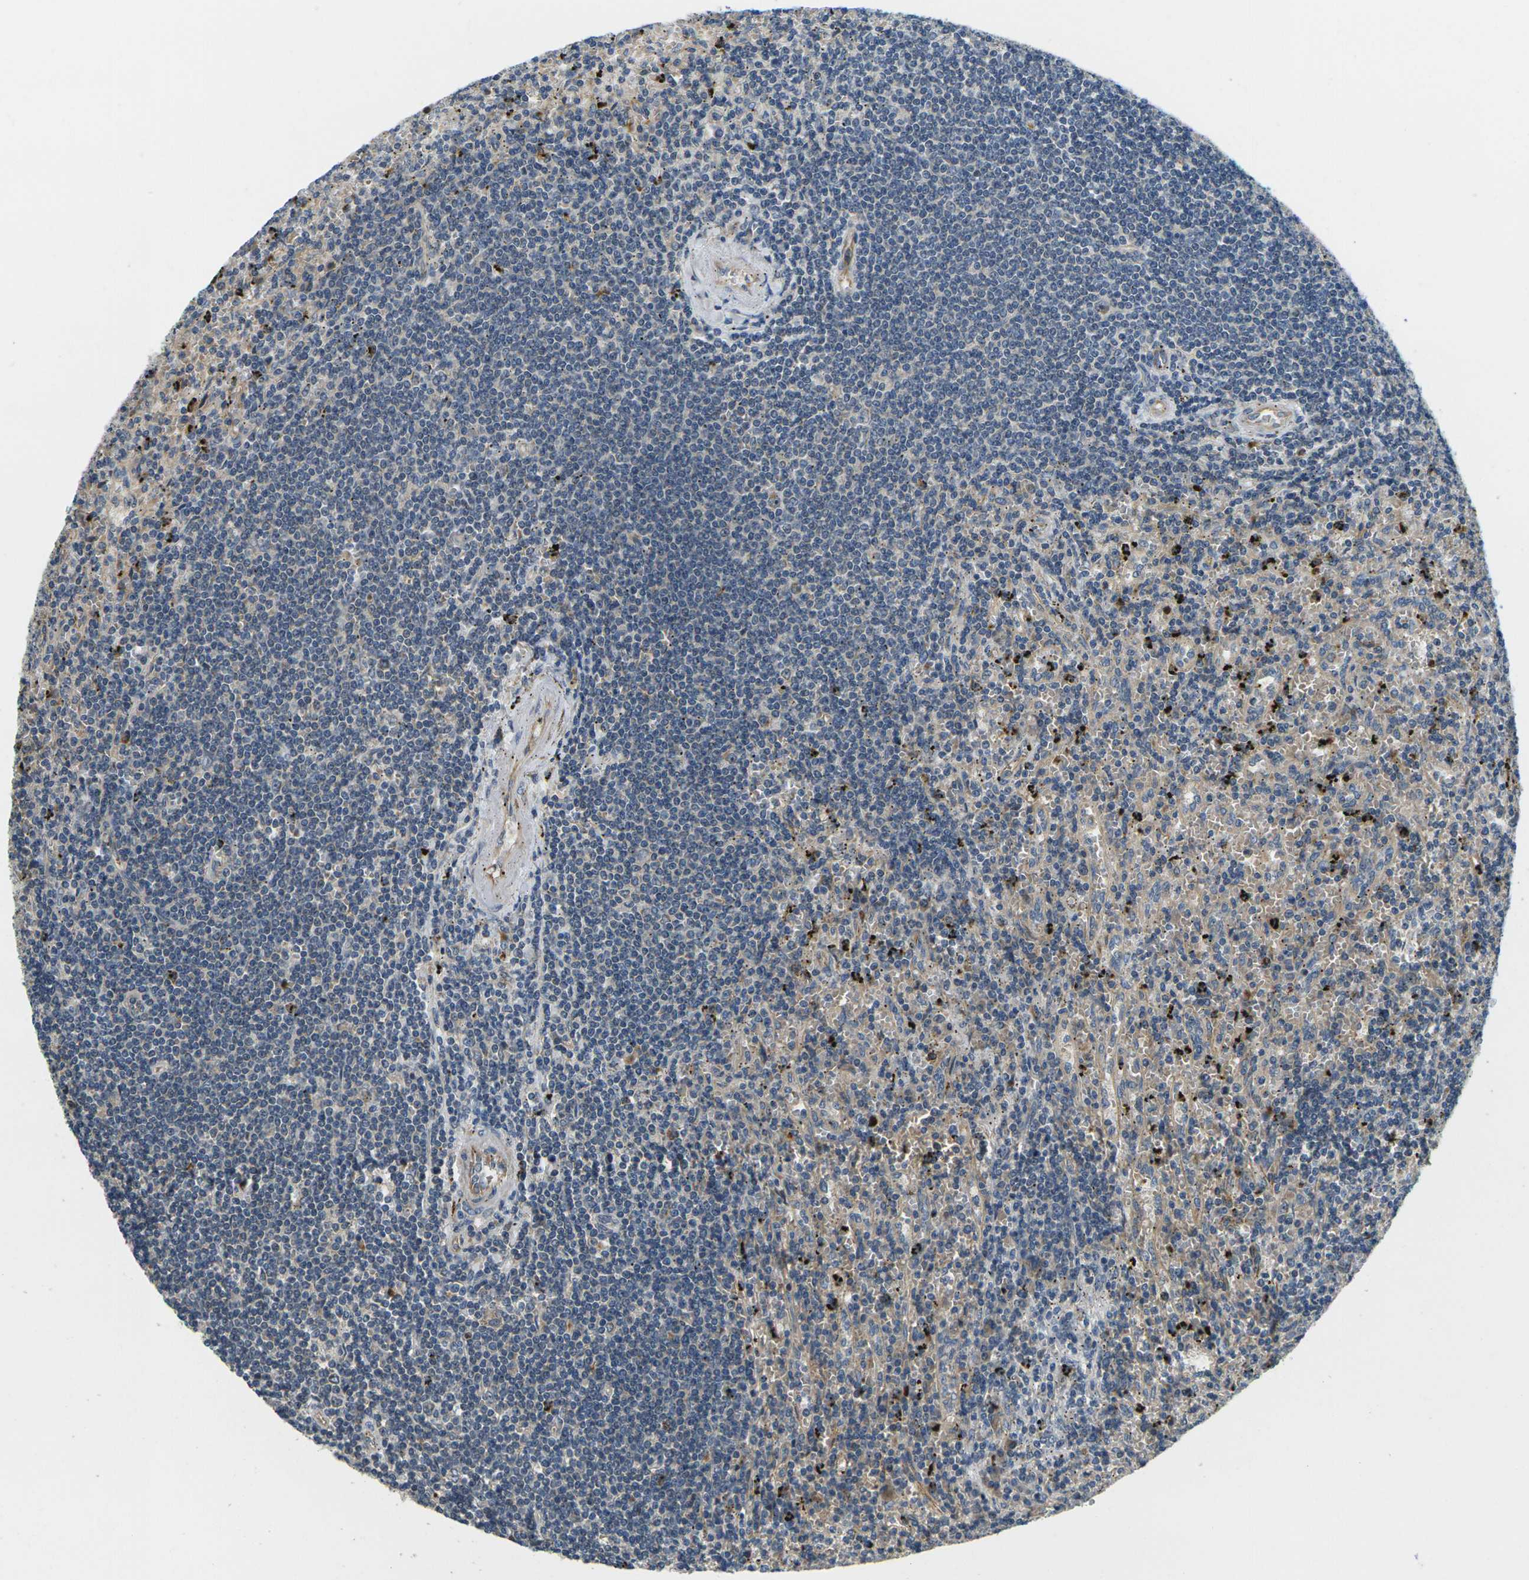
{"staining": {"intensity": "weak", "quantity": "<25%", "location": "cytoplasmic/membranous"}, "tissue": "lymphoma", "cell_type": "Tumor cells", "image_type": "cancer", "snomed": [{"axis": "morphology", "description": "Malignant lymphoma, non-Hodgkin's type, Low grade"}, {"axis": "topography", "description": "Spleen"}], "caption": "Lymphoma stained for a protein using immunohistochemistry shows no positivity tumor cells.", "gene": "MINAR2", "patient": {"sex": "male", "age": 76}}